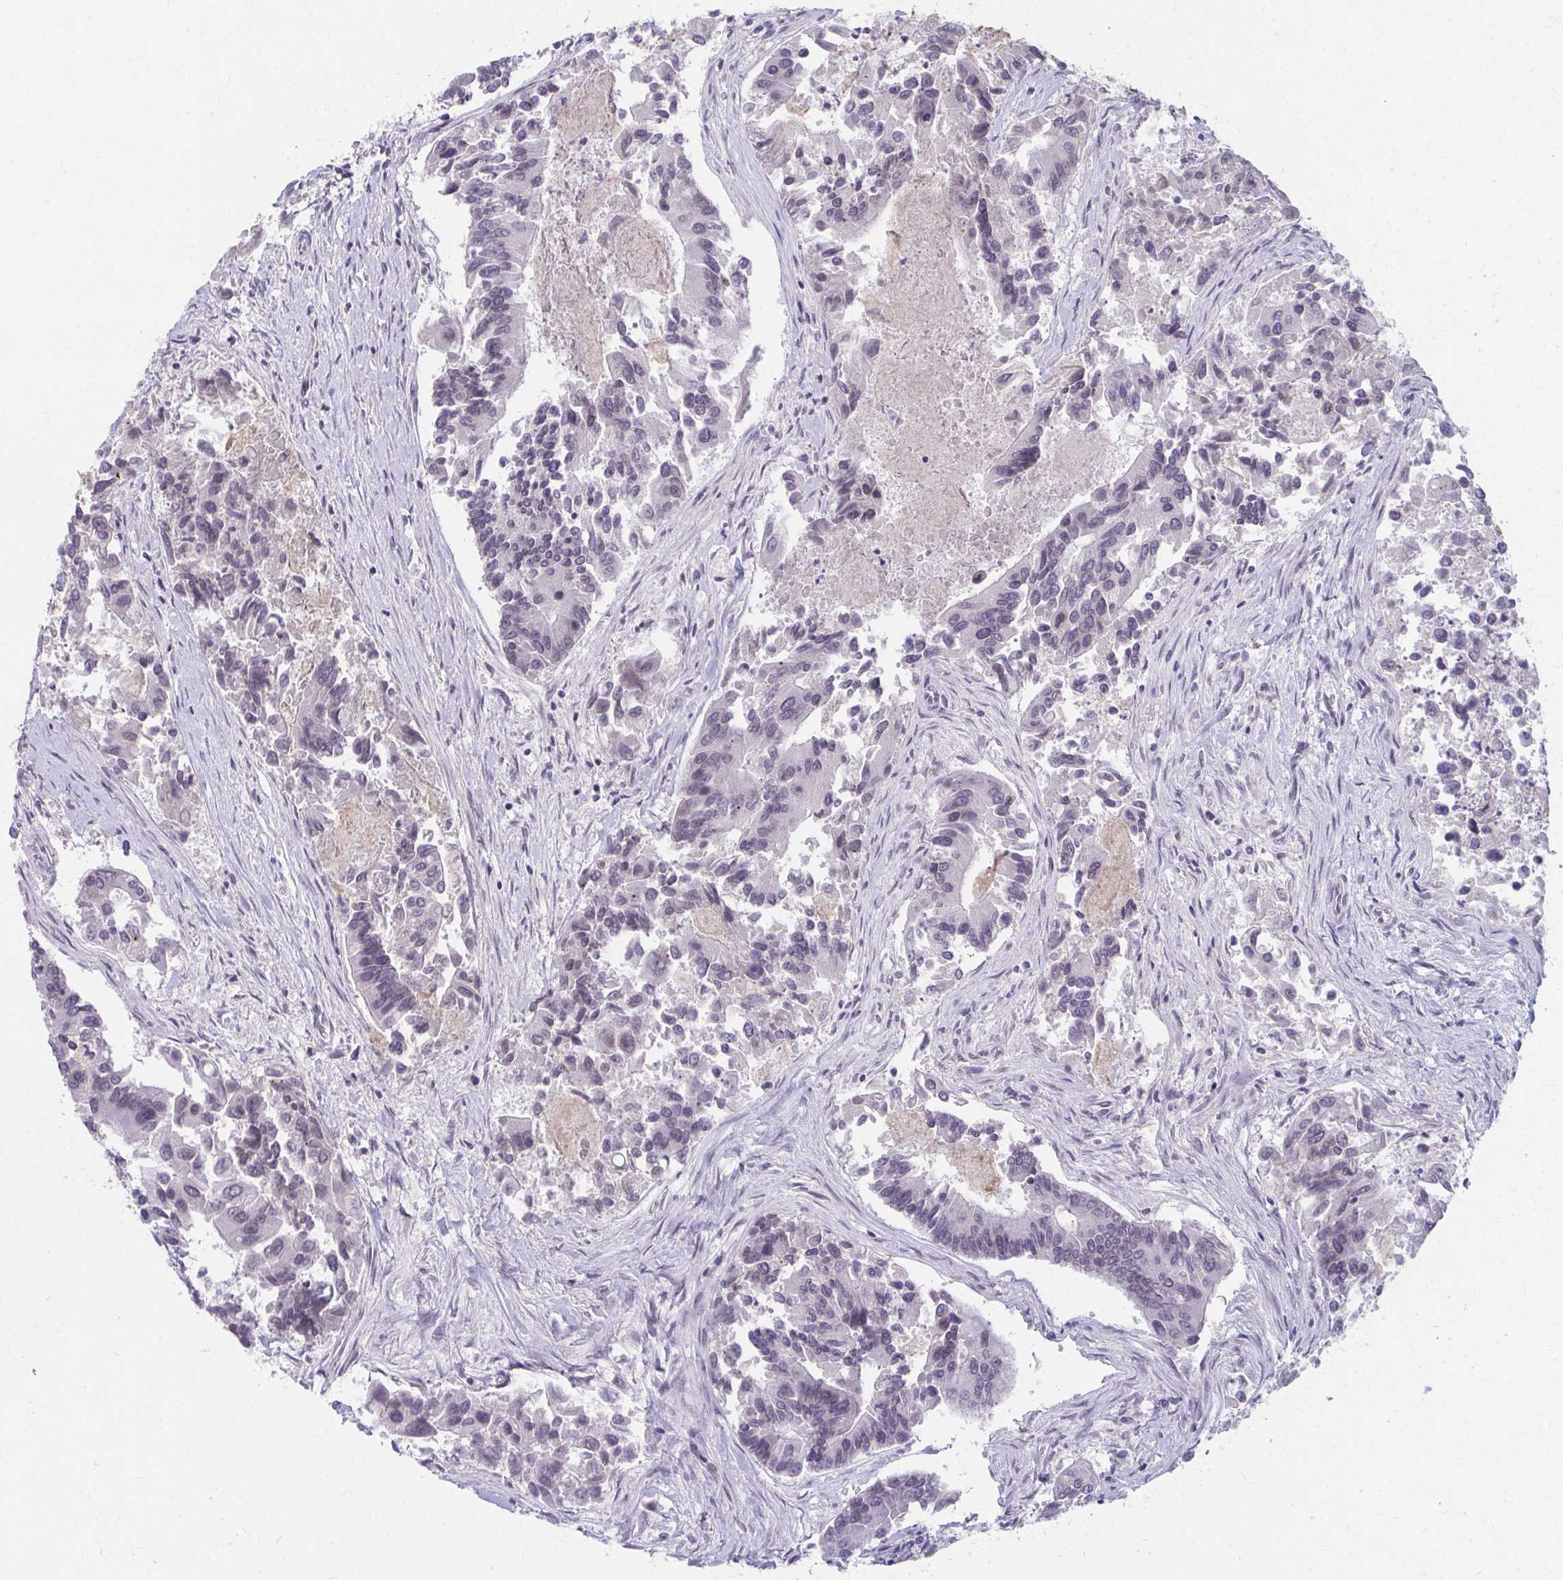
{"staining": {"intensity": "weak", "quantity": "<25%", "location": "nuclear"}, "tissue": "colorectal cancer", "cell_type": "Tumor cells", "image_type": "cancer", "snomed": [{"axis": "morphology", "description": "Adenocarcinoma, NOS"}, {"axis": "topography", "description": "Colon"}], "caption": "Human colorectal adenocarcinoma stained for a protein using immunohistochemistry (IHC) reveals no positivity in tumor cells.", "gene": "NUP133", "patient": {"sex": "female", "age": 67}}